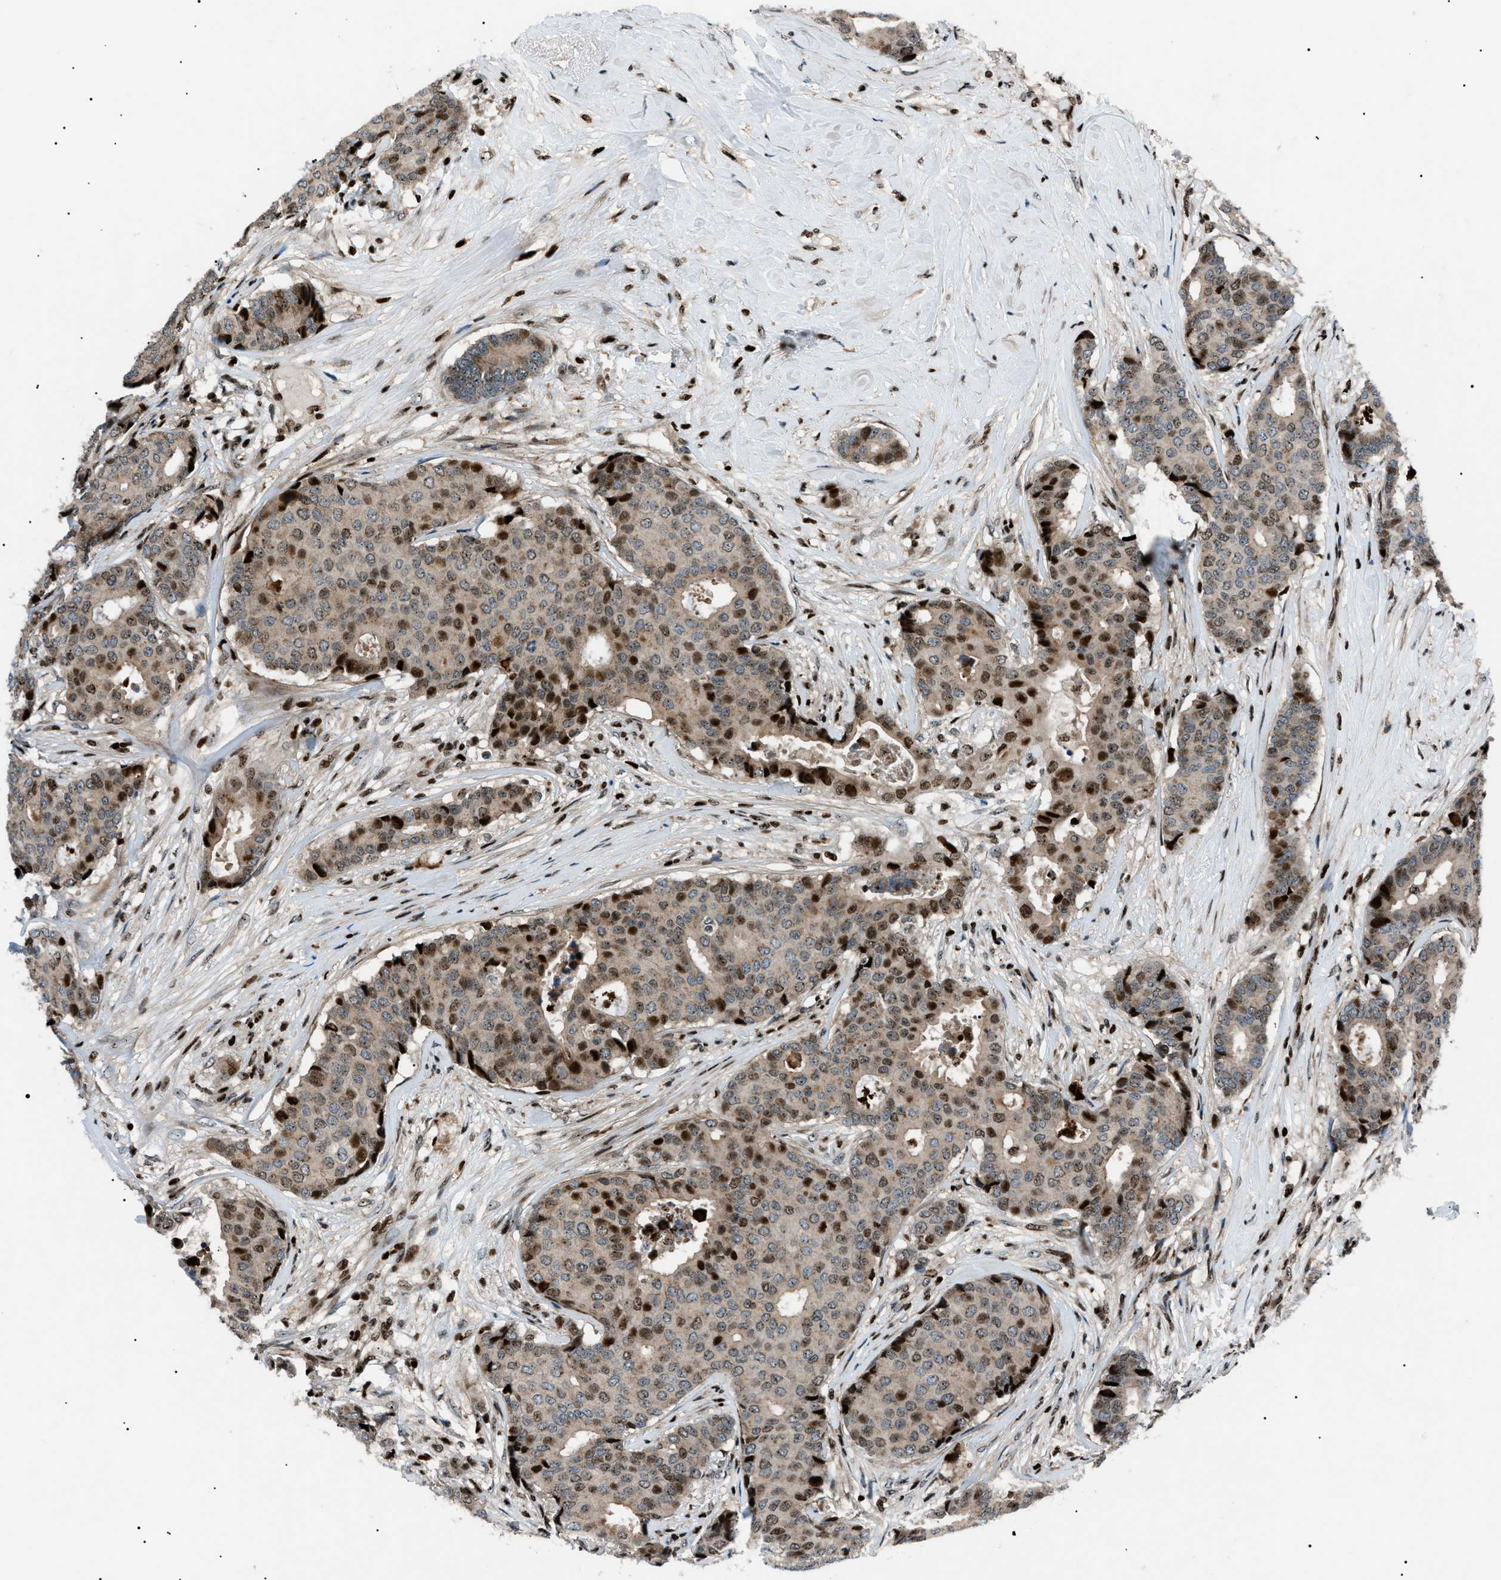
{"staining": {"intensity": "moderate", "quantity": "25%-75%", "location": "nuclear"}, "tissue": "breast cancer", "cell_type": "Tumor cells", "image_type": "cancer", "snomed": [{"axis": "morphology", "description": "Duct carcinoma"}, {"axis": "topography", "description": "Breast"}], "caption": "Breast cancer stained with a brown dye reveals moderate nuclear positive positivity in about 25%-75% of tumor cells.", "gene": "PRKX", "patient": {"sex": "female", "age": 75}}